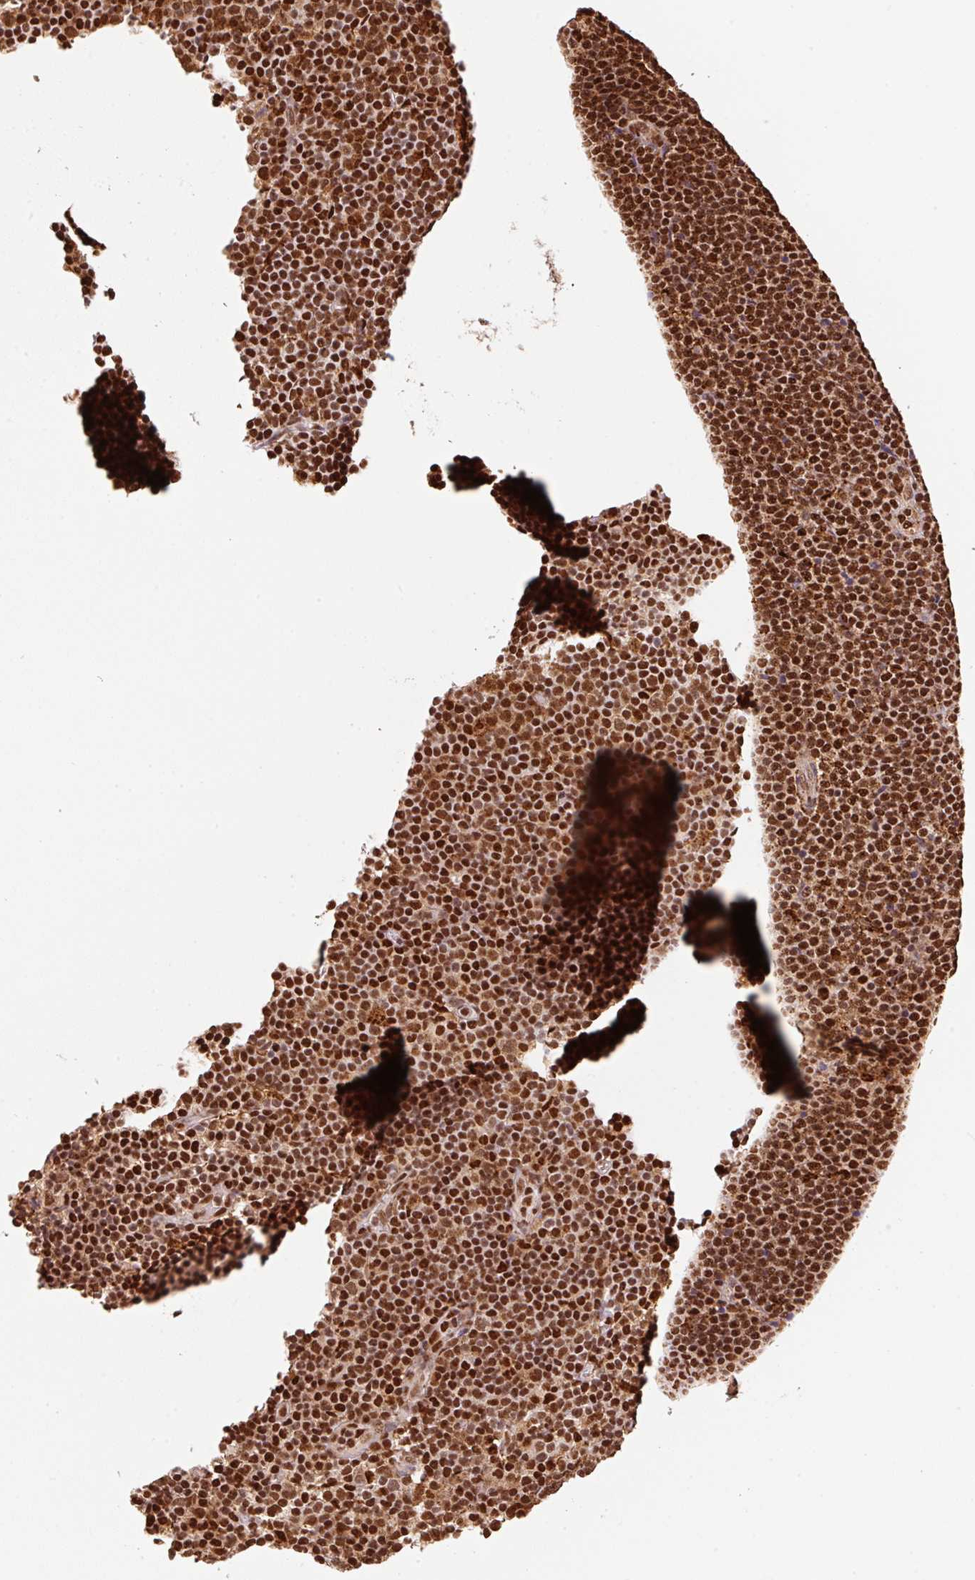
{"staining": {"intensity": "strong", "quantity": ">75%", "location": "nuclear"}, "tissue": "lymphoma", "cell_type": "Tumor cells", "image_type": "cancer", "snomed": [{"axis": "morphology", "description": "Malignant lymphoma, non-Hodgkin's type, Low grade"}, {"axis": "topography", "description": "Lymph node"}], "caption": "About >75% of tumor cells in human lymphoma display strong nuclear protein staining as visualized by brown immunohistochemical staining.", "gene": "GPR139", "patient": {"sex": "male", "age": 48}}